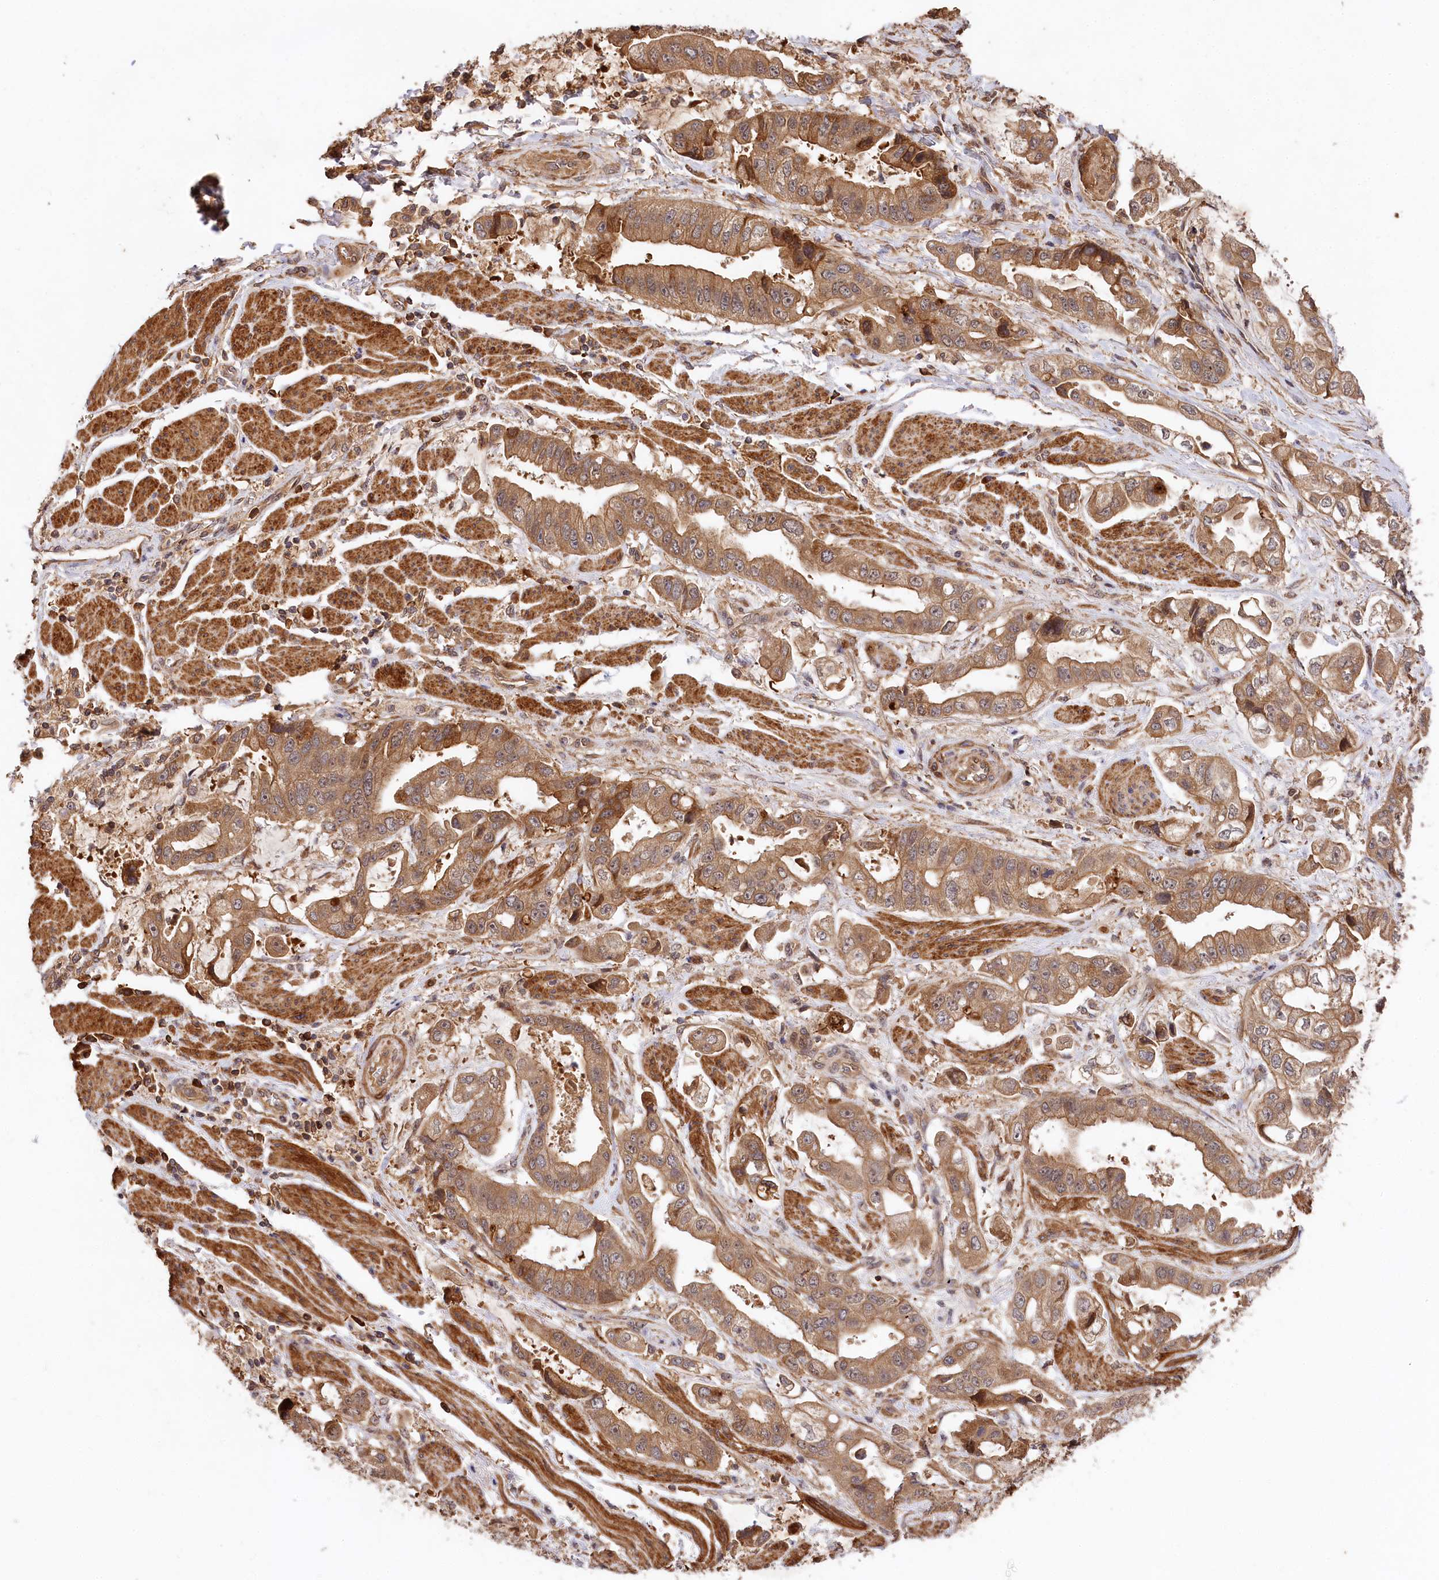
{"staining": {"intensity": "moderate", "quantity": ">75%", "location": "cytoplasmic/membranous"}, "tissue": "stomach cancer", "cell_type": "Tumor cells", "image_type": "cancer", "snomed": [{"axis": "morphology", "description": "Adenocarcinoma, NOS"}, {"axis": "topography", "description": "Stomach"}], "caption": "Immunohistochemical staining of human stomach cancer shows medium levels of moderate cytoplasmic/membranous expression in approximately >75% of tumor cells.", "gene": "MCF2L2", "patient": {"sex": "male", "age": 62}}